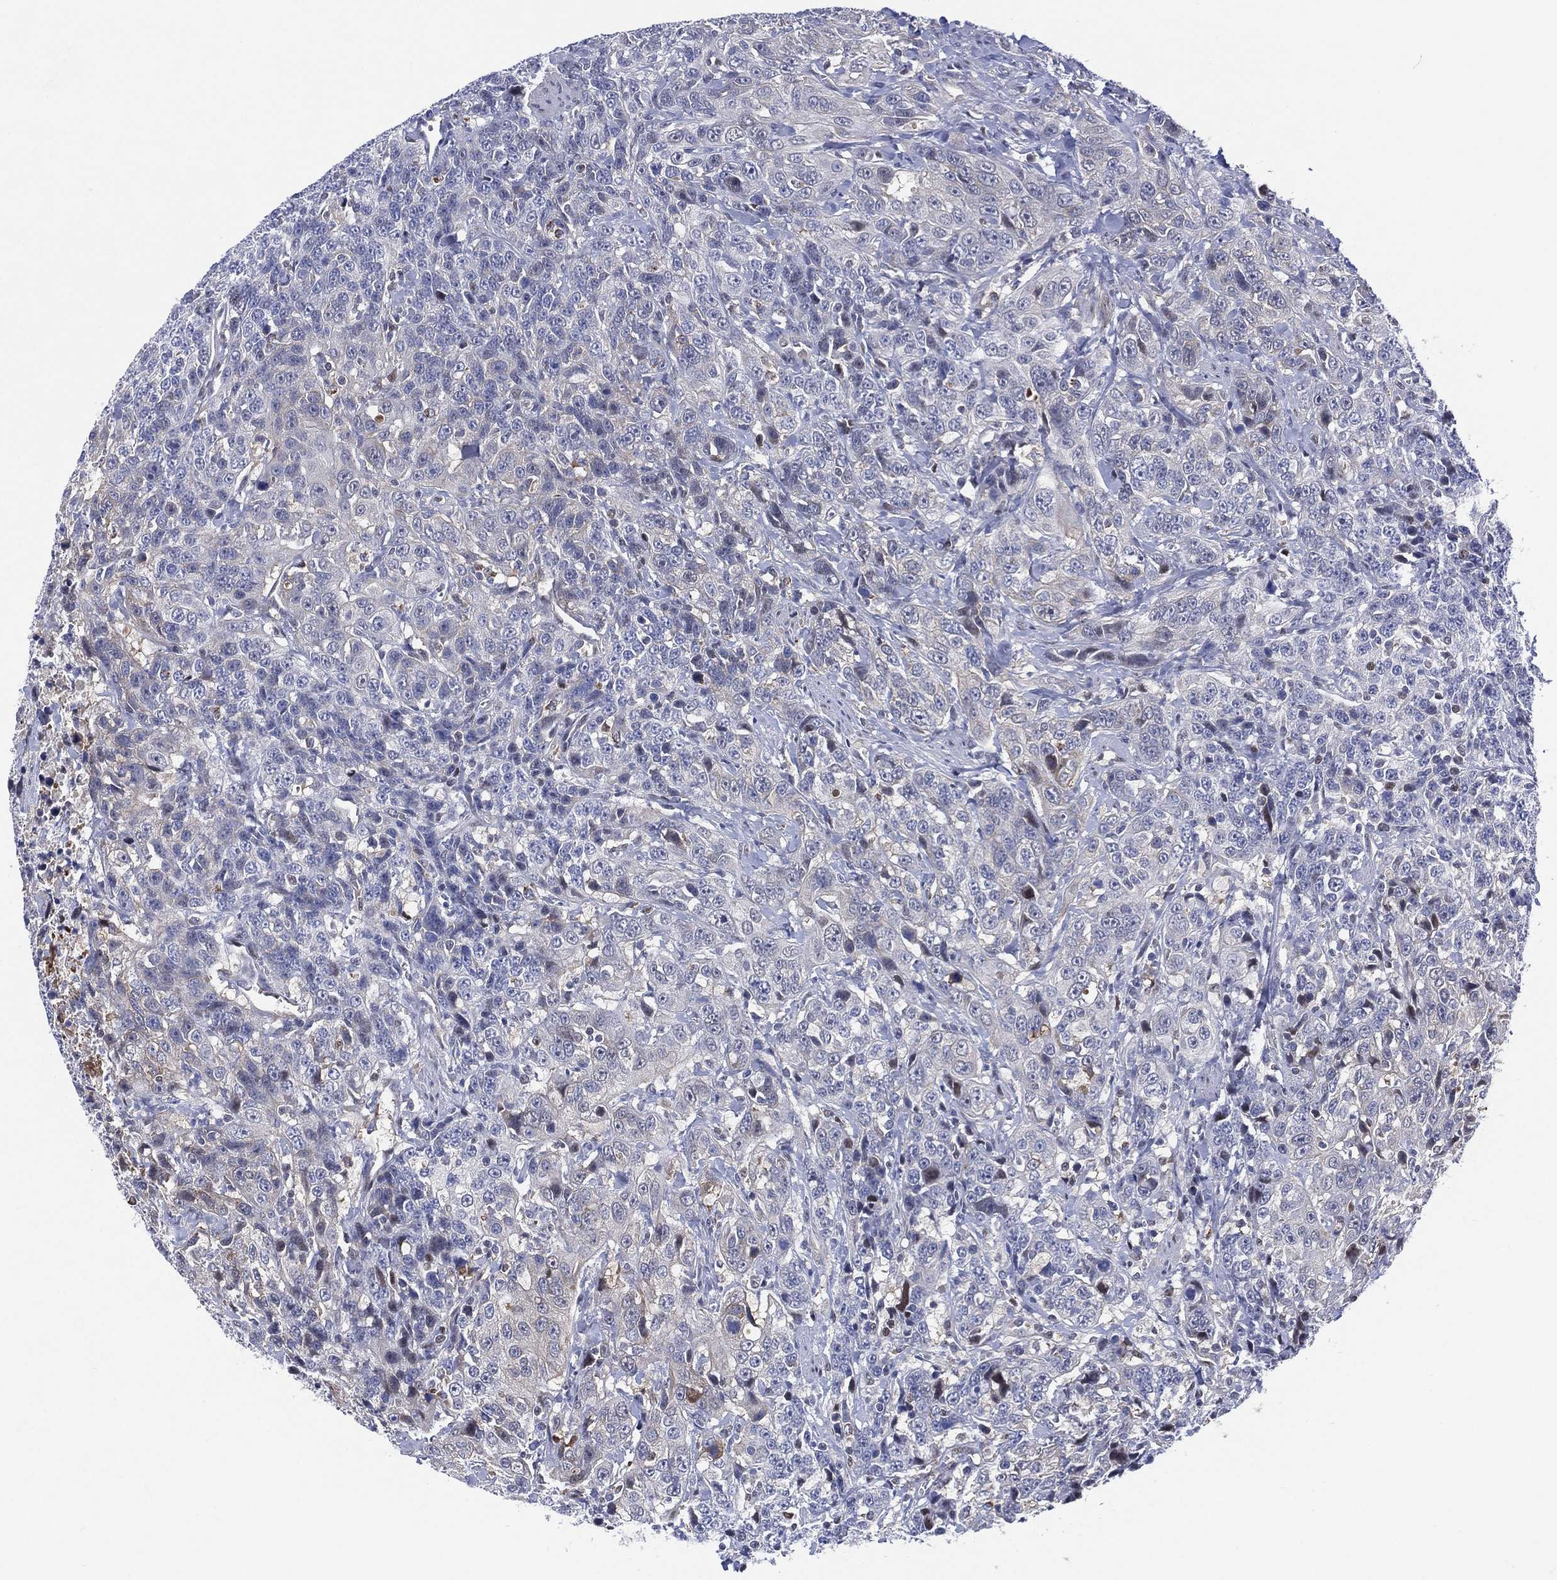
{"staining": {"intensity": "negative", "quantity": "none", "location": "none"}, "tissue": "urothelial cancer", "cell_type": "Tumor cells", "image_type": "cancer", "snomed": [{"axis": "morphology", "description": "Urothelial carcinoma, NOS"}, {"axis": "morphology", "description": "Urothelial carcinoma, High grade"}, {"axis": "topography", "description": "Urinary bladder"}], "caption": "Tumor cells are negative for brown protein staining in urothelial cancer. The staining is performed using DAB (3,3'-diaminobenzidine) brown chromogen with nuclei counter-stained in using hematoxylin.", "gene": "SLC4A4", "patient": {"sex": "female", "age": 73}}